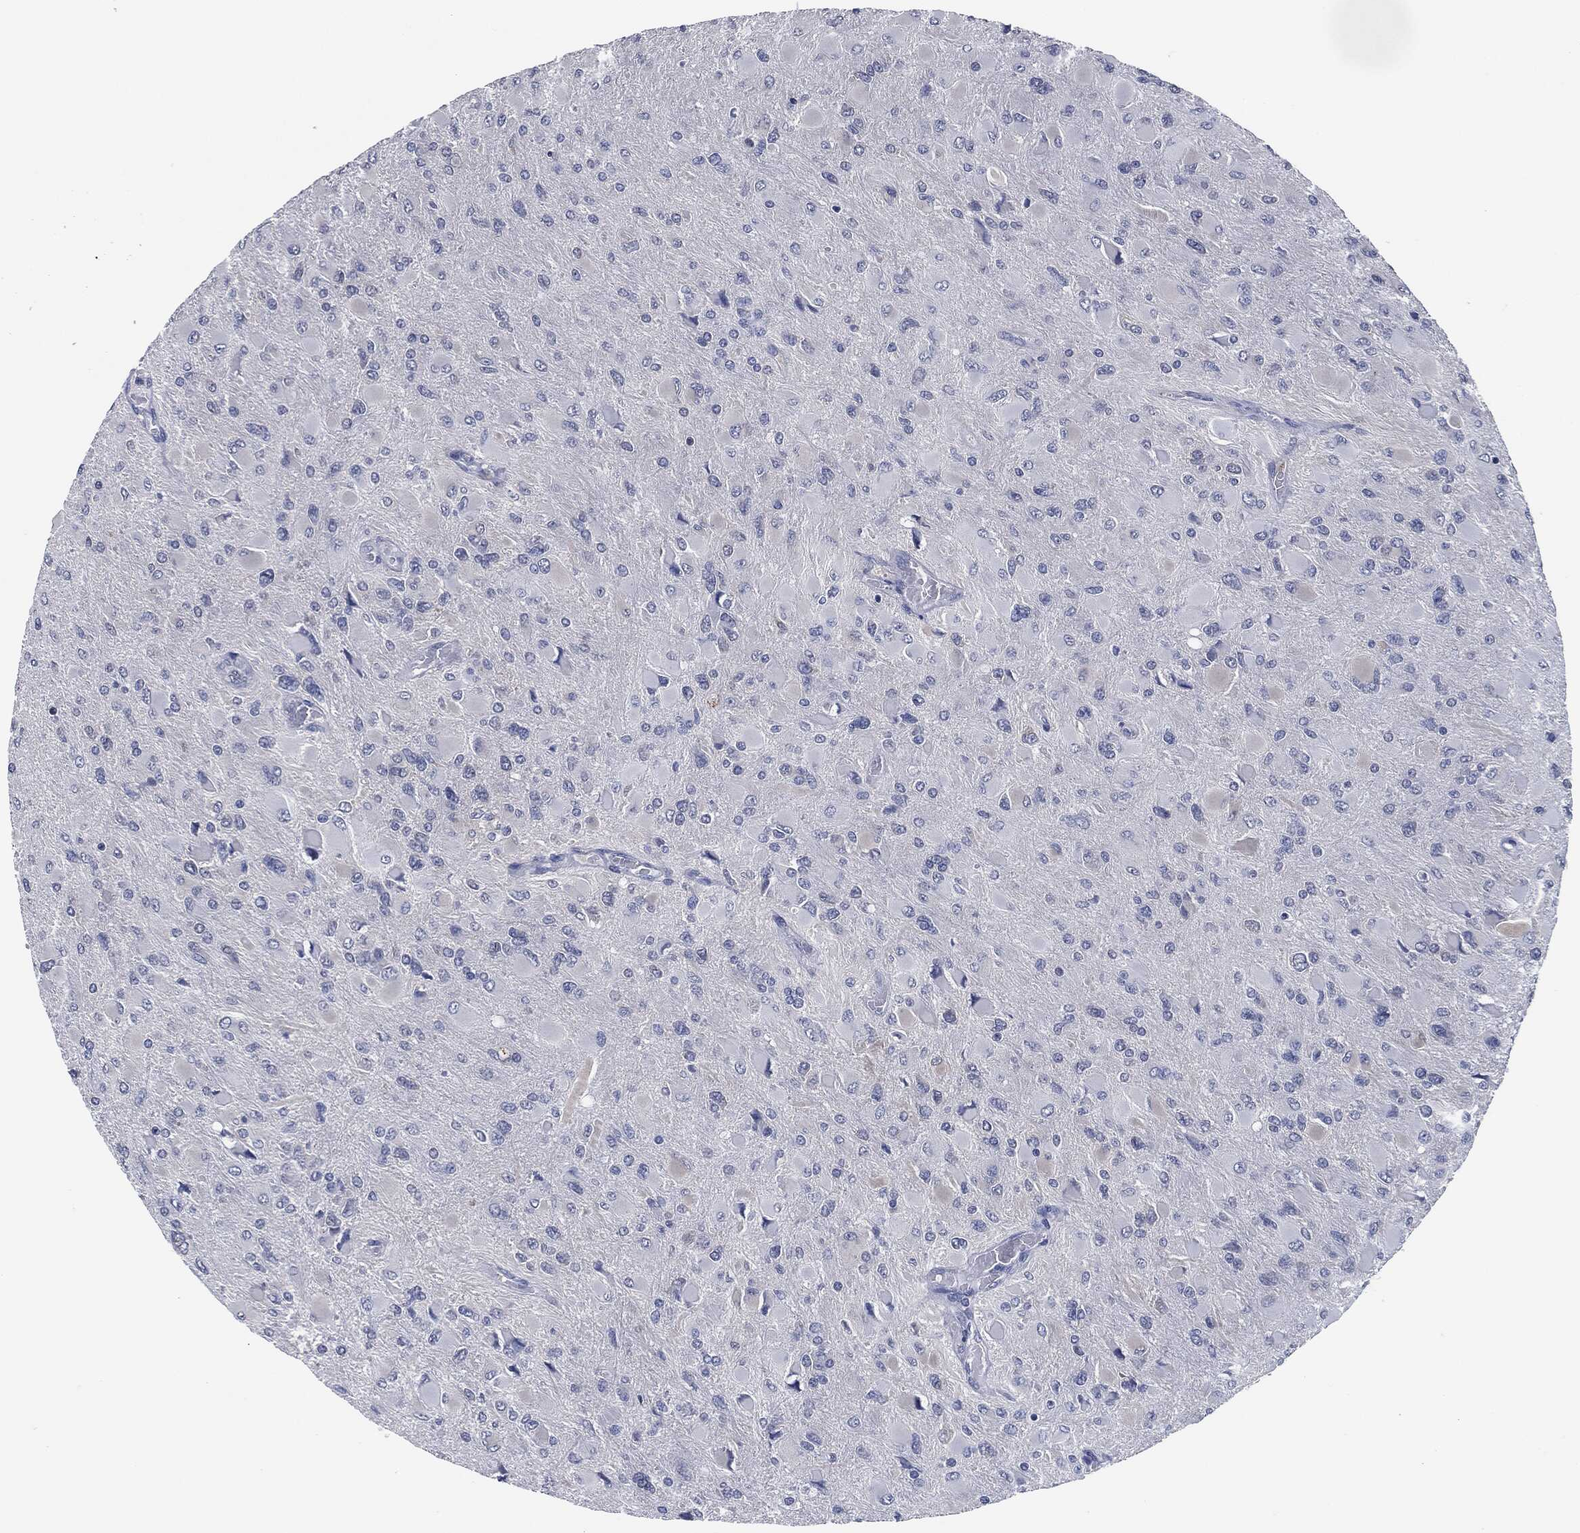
{"staining": {"intensity": "negative", "quantity": "none", "location": "none"}, "tissue": "glioma", "cell_type": "Tumor cells", "image_type": "cancer", "snomed": [{"axis": "morphology", "description": "Glioma, malignant, High grade"}, {"axis": "topography", "description": "Cerebral cortex"}], "caption": "The IHC micrograph has no significant positivity in tumor cells of glioma tissue.", "gene": "IL2RG", "patient": {"sex": "female", "age": 36}}